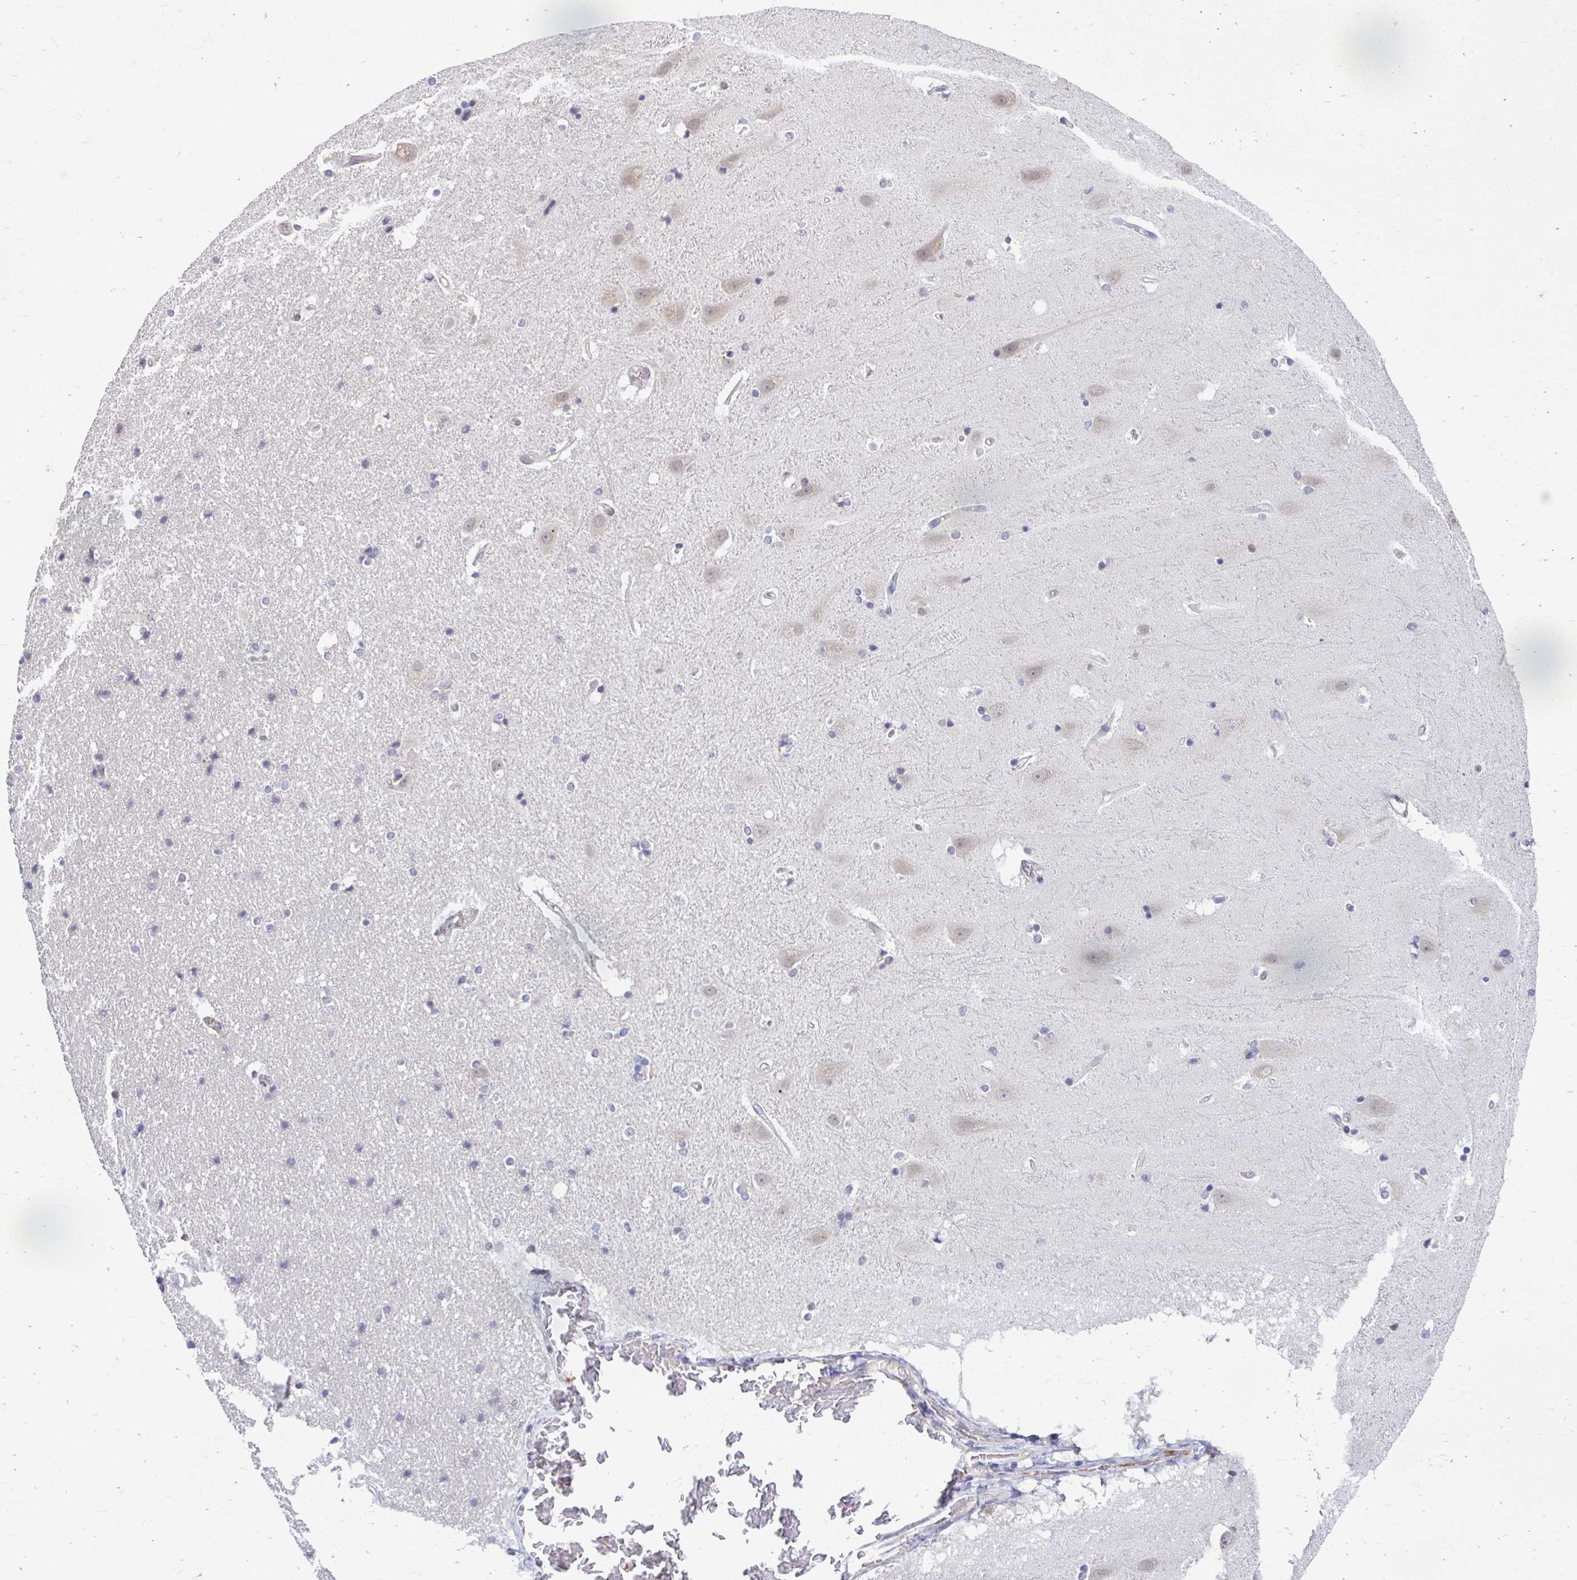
{"staining": {"intensity": "negative", "quantity": "none", "location": "none"}, "tissue": "hippocampus", "cell_type": "Glial cells", "image_type": "normal", "snomed": [{"axis": "morphology", "description": "Normal tissue, NOS"}, {"axis": "topography", "description": "Hippocampus"}], "caption": "Immunohistochemistry micrograph of unremarkable hippocampus: hippocampus stained with DAB (3,3'-diaminobenzidine) demonstrates no significant protein expression in glial cells.", "gene": "SELENON", "patient": {"sex": "male", "age": 63}}